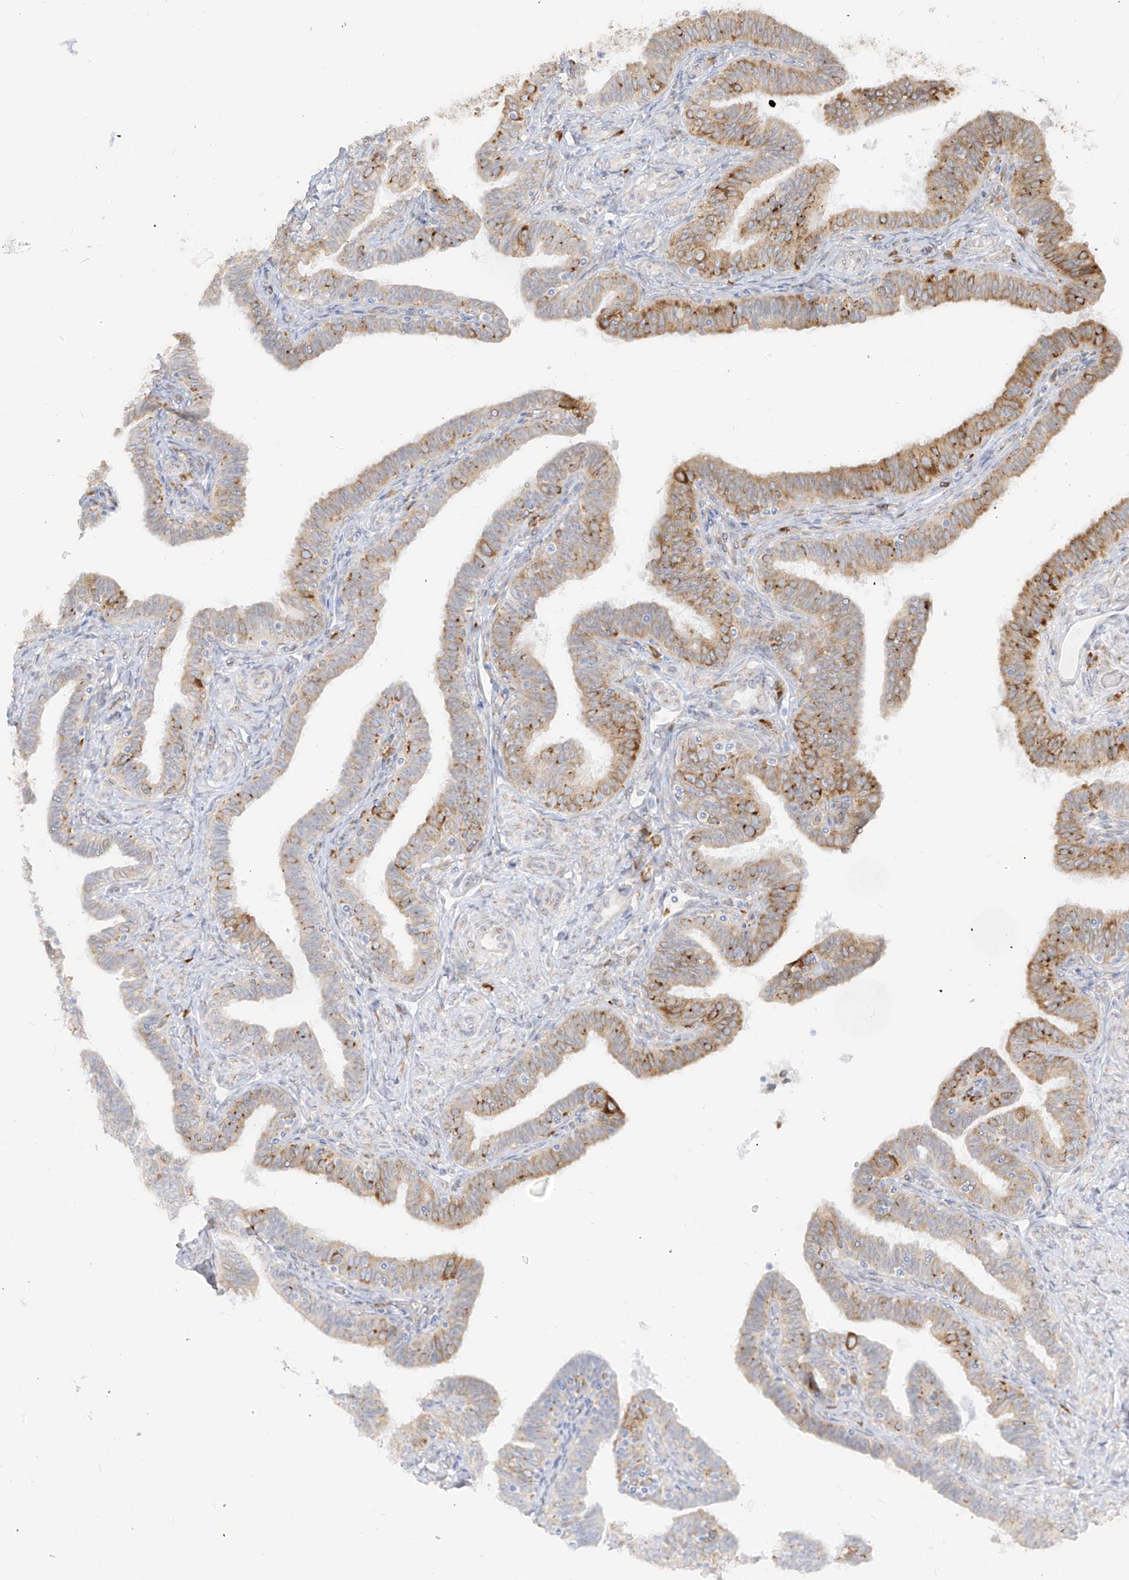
{"staining": {"intensity": "moderate", "quantity": ">75%", "location": "cytoplasmic/membranous"}, "tissue": "fallopian tube", "cell_type": "Glandular cells", "image_type": "normal", "snomed": [{"axis": "morphology", "description": "Normal tissue, NOS"}, {"axis": "topography", "description": "Fallopian tube"}], "caption": "Approximately >75% of glandular cells in normal human fallopian tube show moderate cytoplasmic/membranous protein positivity as visualized by brown immunohistochemical staining.", "gene": "LRRC59", "patient": {"sex": "female", "age": 39}}